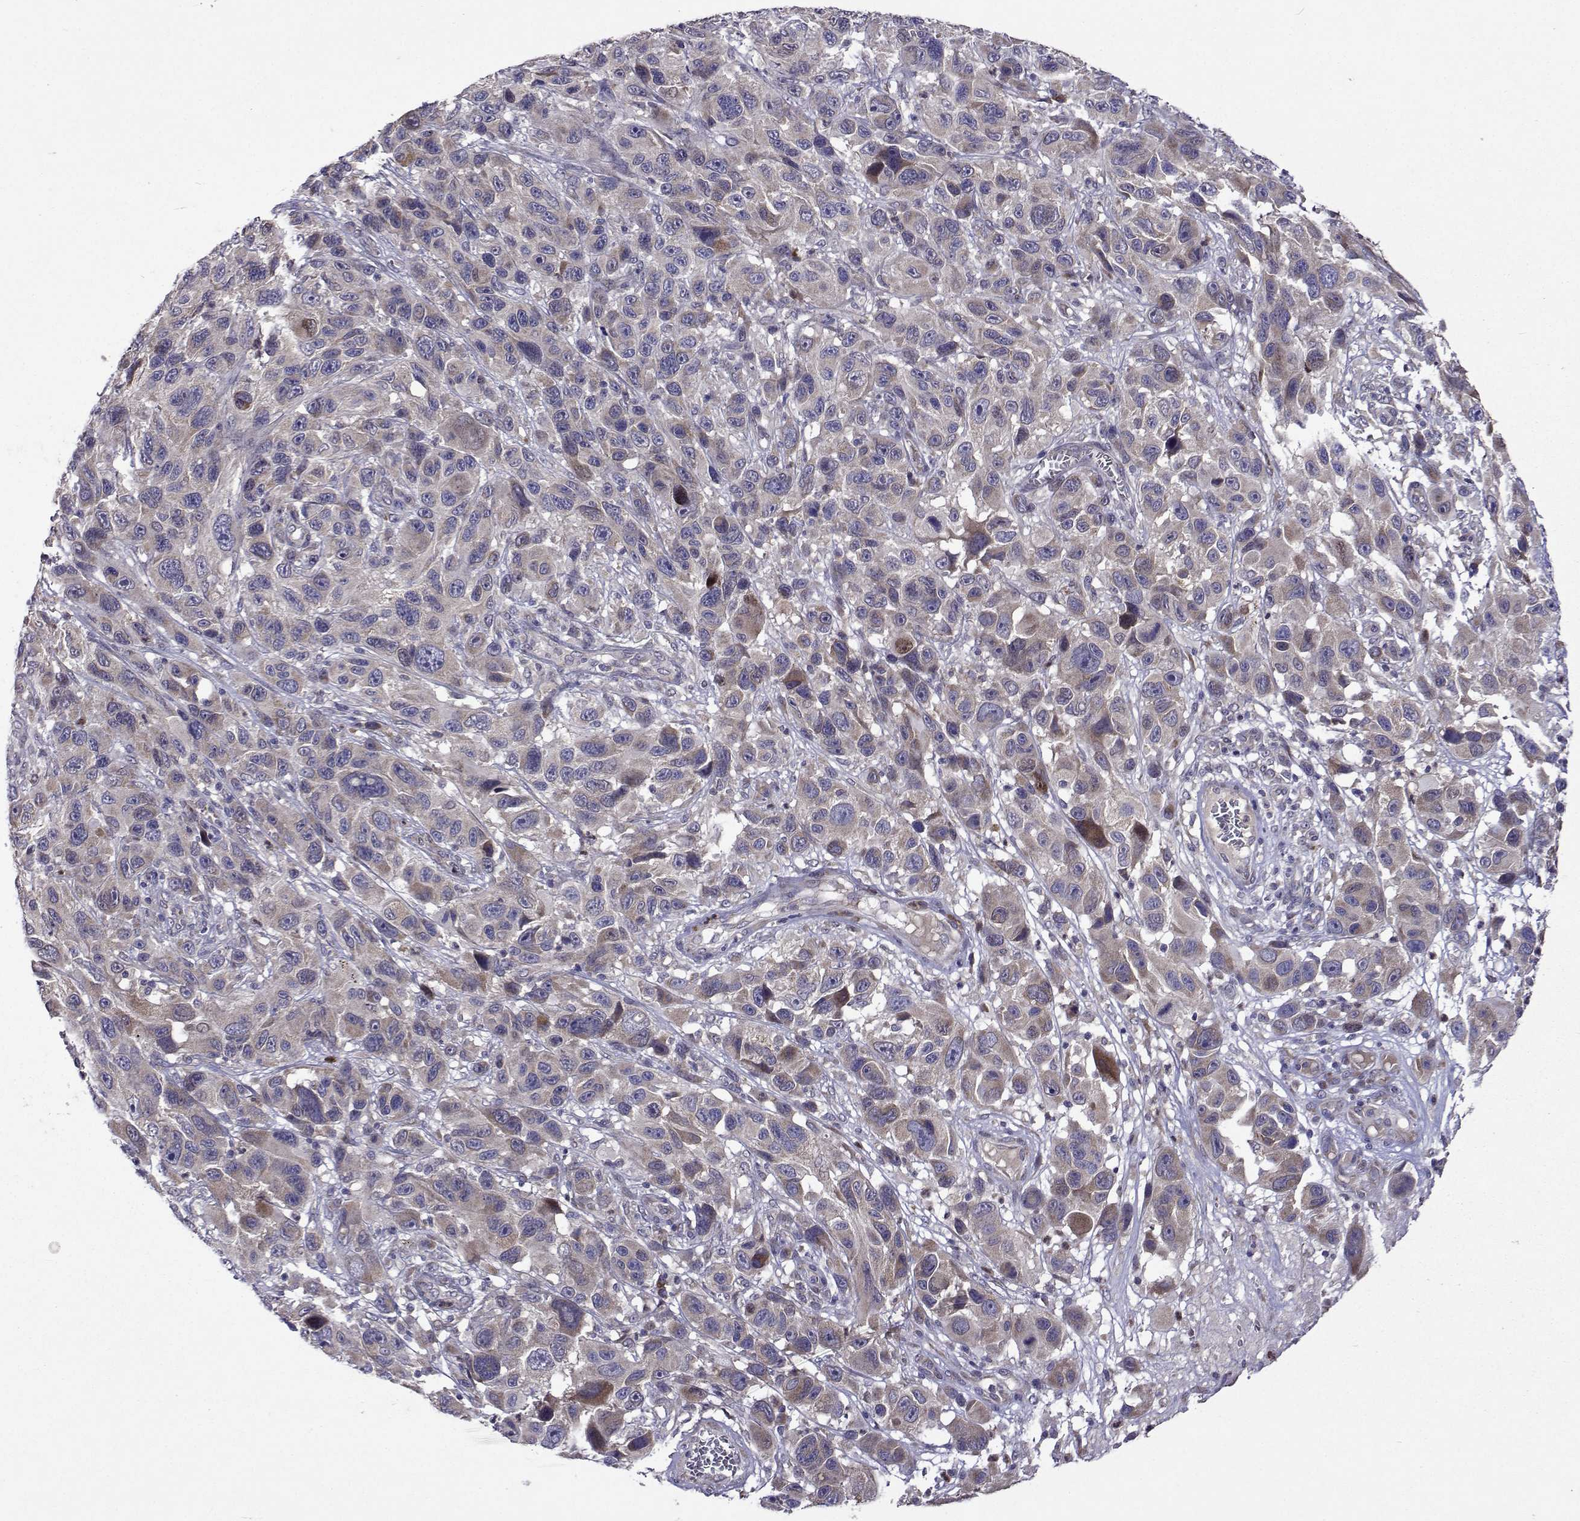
{"staining": {"intensity": "weak", "quantity": "<25%", "location": "cytoplasmic/membranous"}, "tissue": "melanoma", "cell_type": "Tumor cells", "image_type": "cancer", "snomed": [{"axis": "morphology", "description": "Malignant melanoma, NOS"}, {"axis": "topography", "description": "Skin"}], "caption": "Protein analysis of malignant melanoma demonstrates no significant expression in tumor cells.", "gene": "TARBP2", "patient": {"sex": "male", "age": 53}}